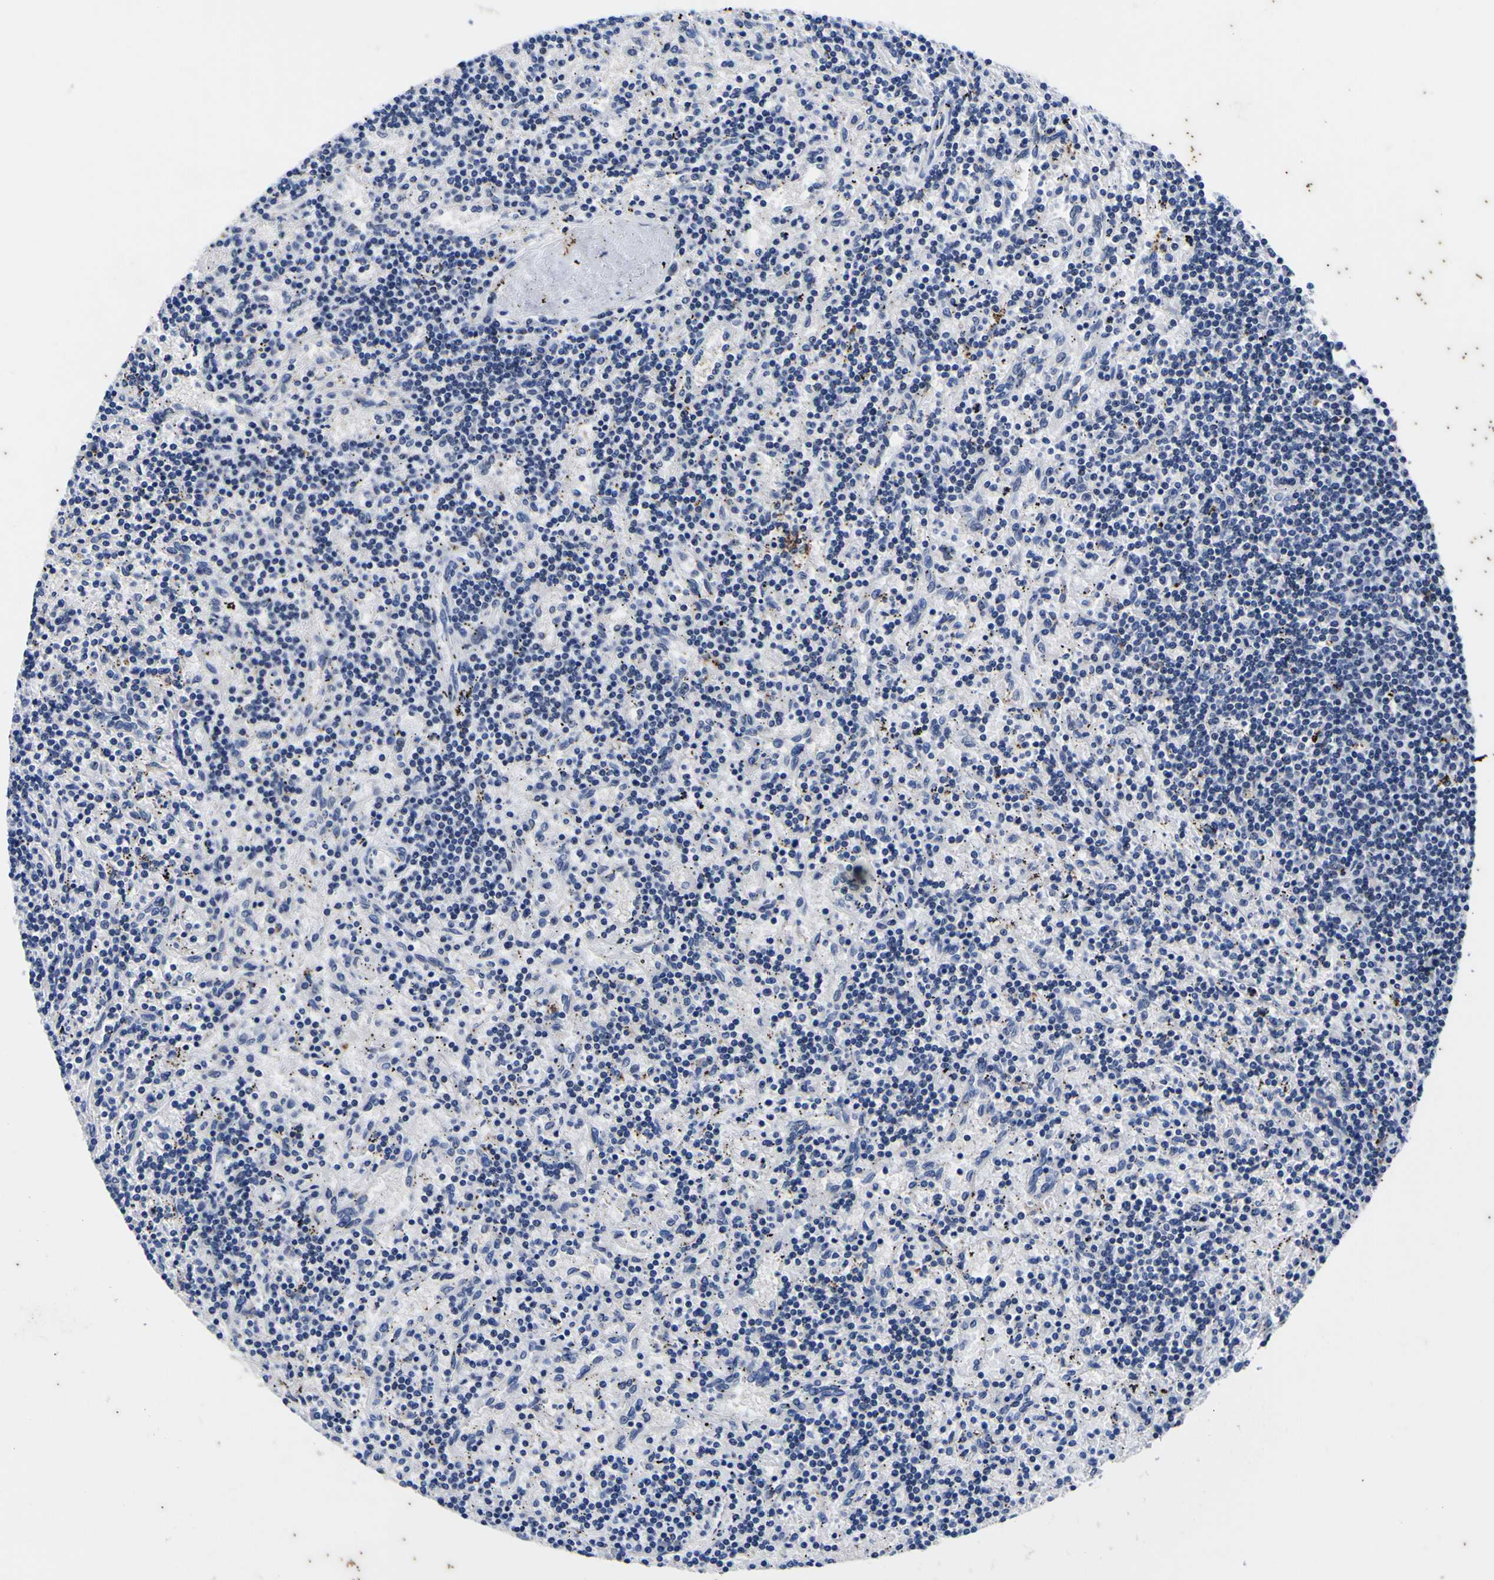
{"staining": {"intensity": "negative", "quantity": "none", "location": "none"}, "tissue": "lymphoma", "cell_type": "Tumor cells", "image_type": "cancer", "snomed": [{"axis": "morphology", "description": "Malignant lymphoma, non-Hodgkin's type, Low grade"}, {"axis": "topography", "description": "Spleen"}], "caption": "Lymphoma stained for a protein using IHC demonstrates no expression tumor cells.", "gene": "IGFLR1", "patient": {"sex": "male", "age": 76}}